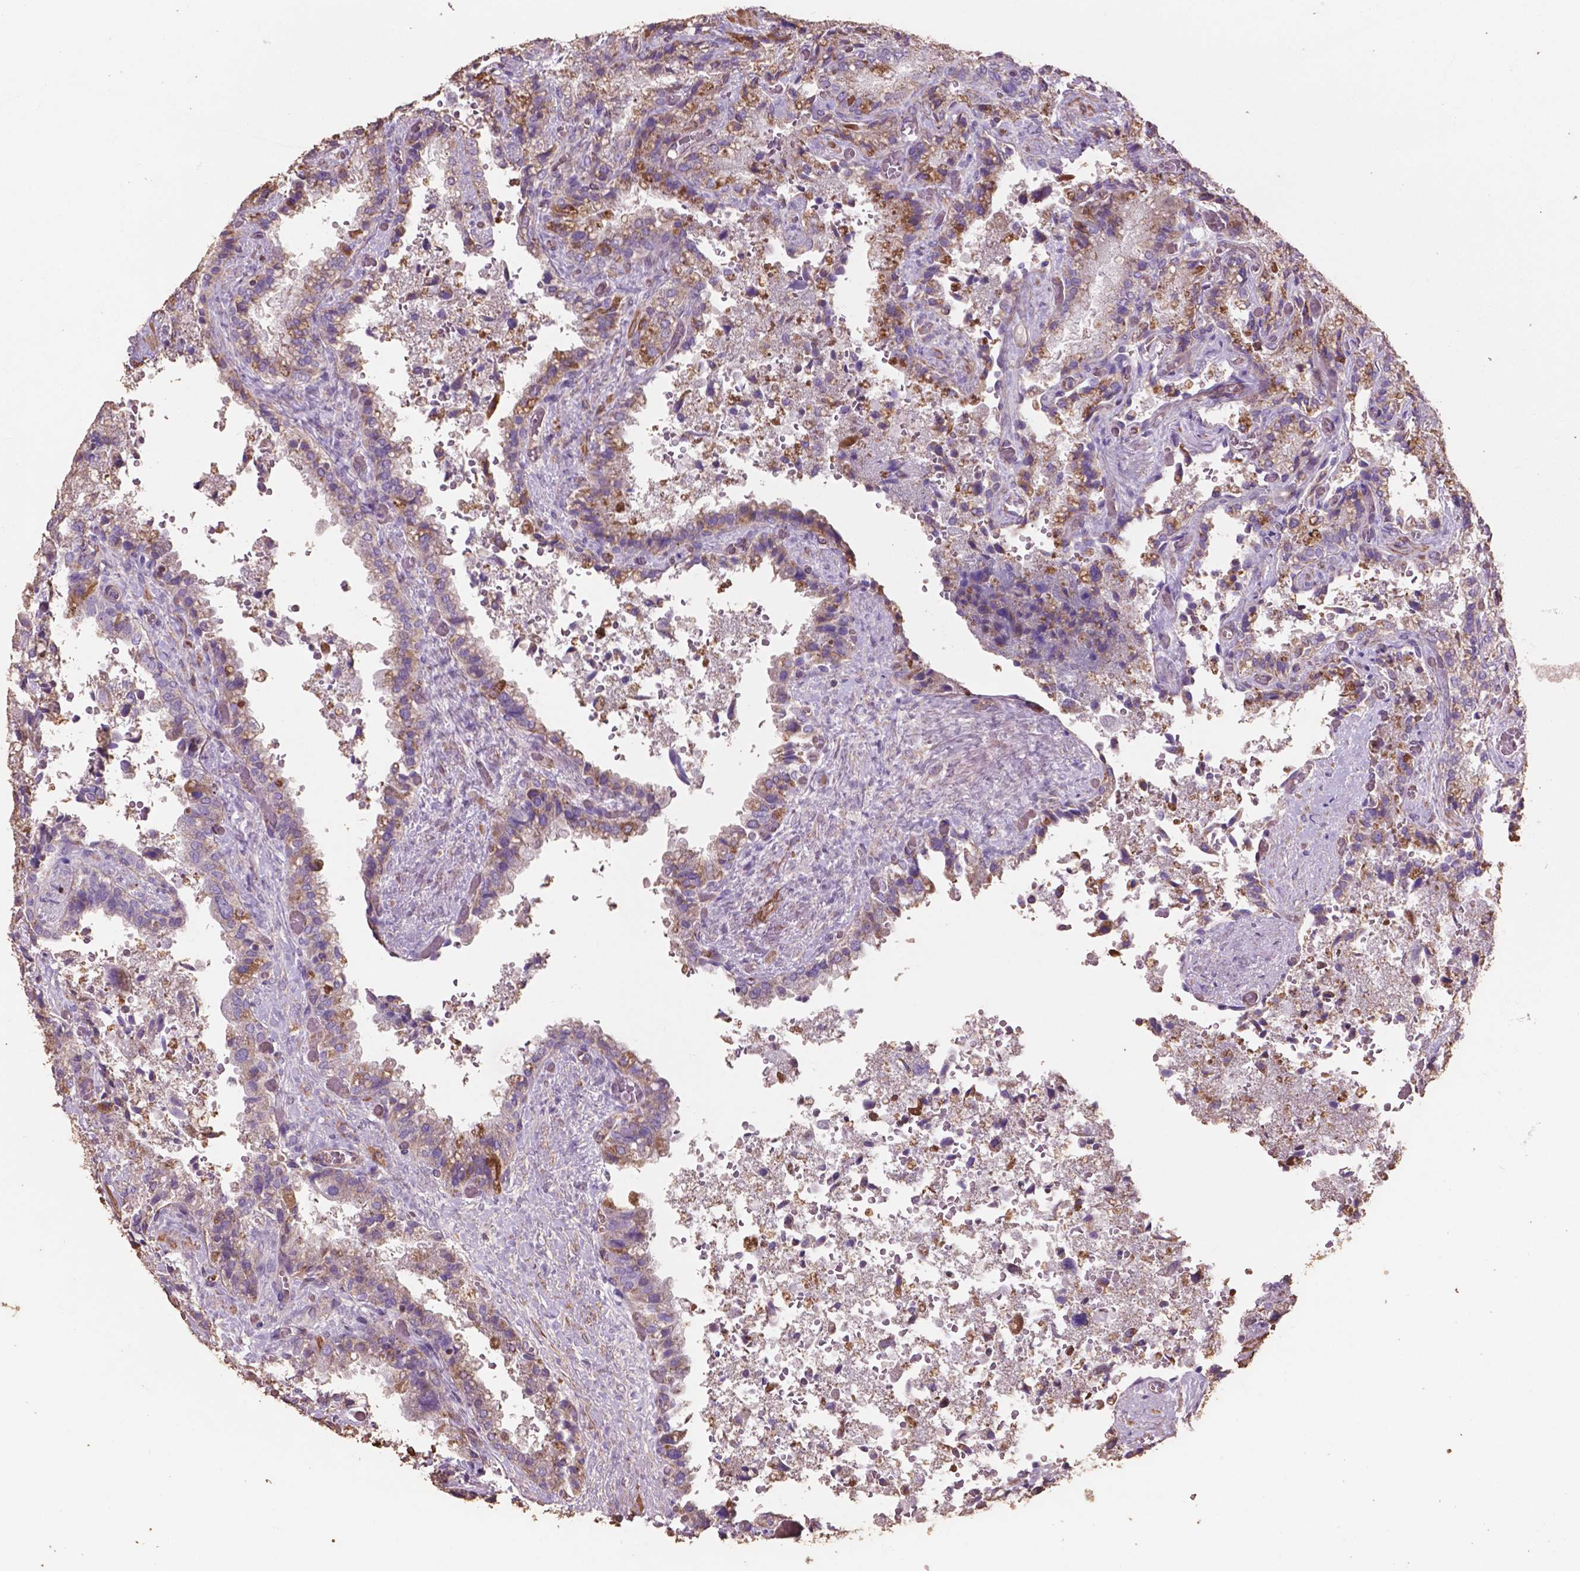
{"staining": {"intensity": "moderate", "quantity": "25%-75%", "location": "cytoplasmic/membranous"}, "tissue": "seminal vesicle", "cell_type": "Glandular cells", "image_type": "normal", "snomed": [{"axis": "morphology", "description": "Normal tissue, NOS"}, {"axis": "topography", "description": "Seminal veicle"}], "caption": "Protein expression analysis of unremarkable human seminal vesicle reveals moderate cytoplasmic/membranous expression in about 25%-75% of glandular cells. (IHC, brightfield microscopy, high magnification).", "gene": "COMMD4", "patient": {"sex": "male", "age": 57}}